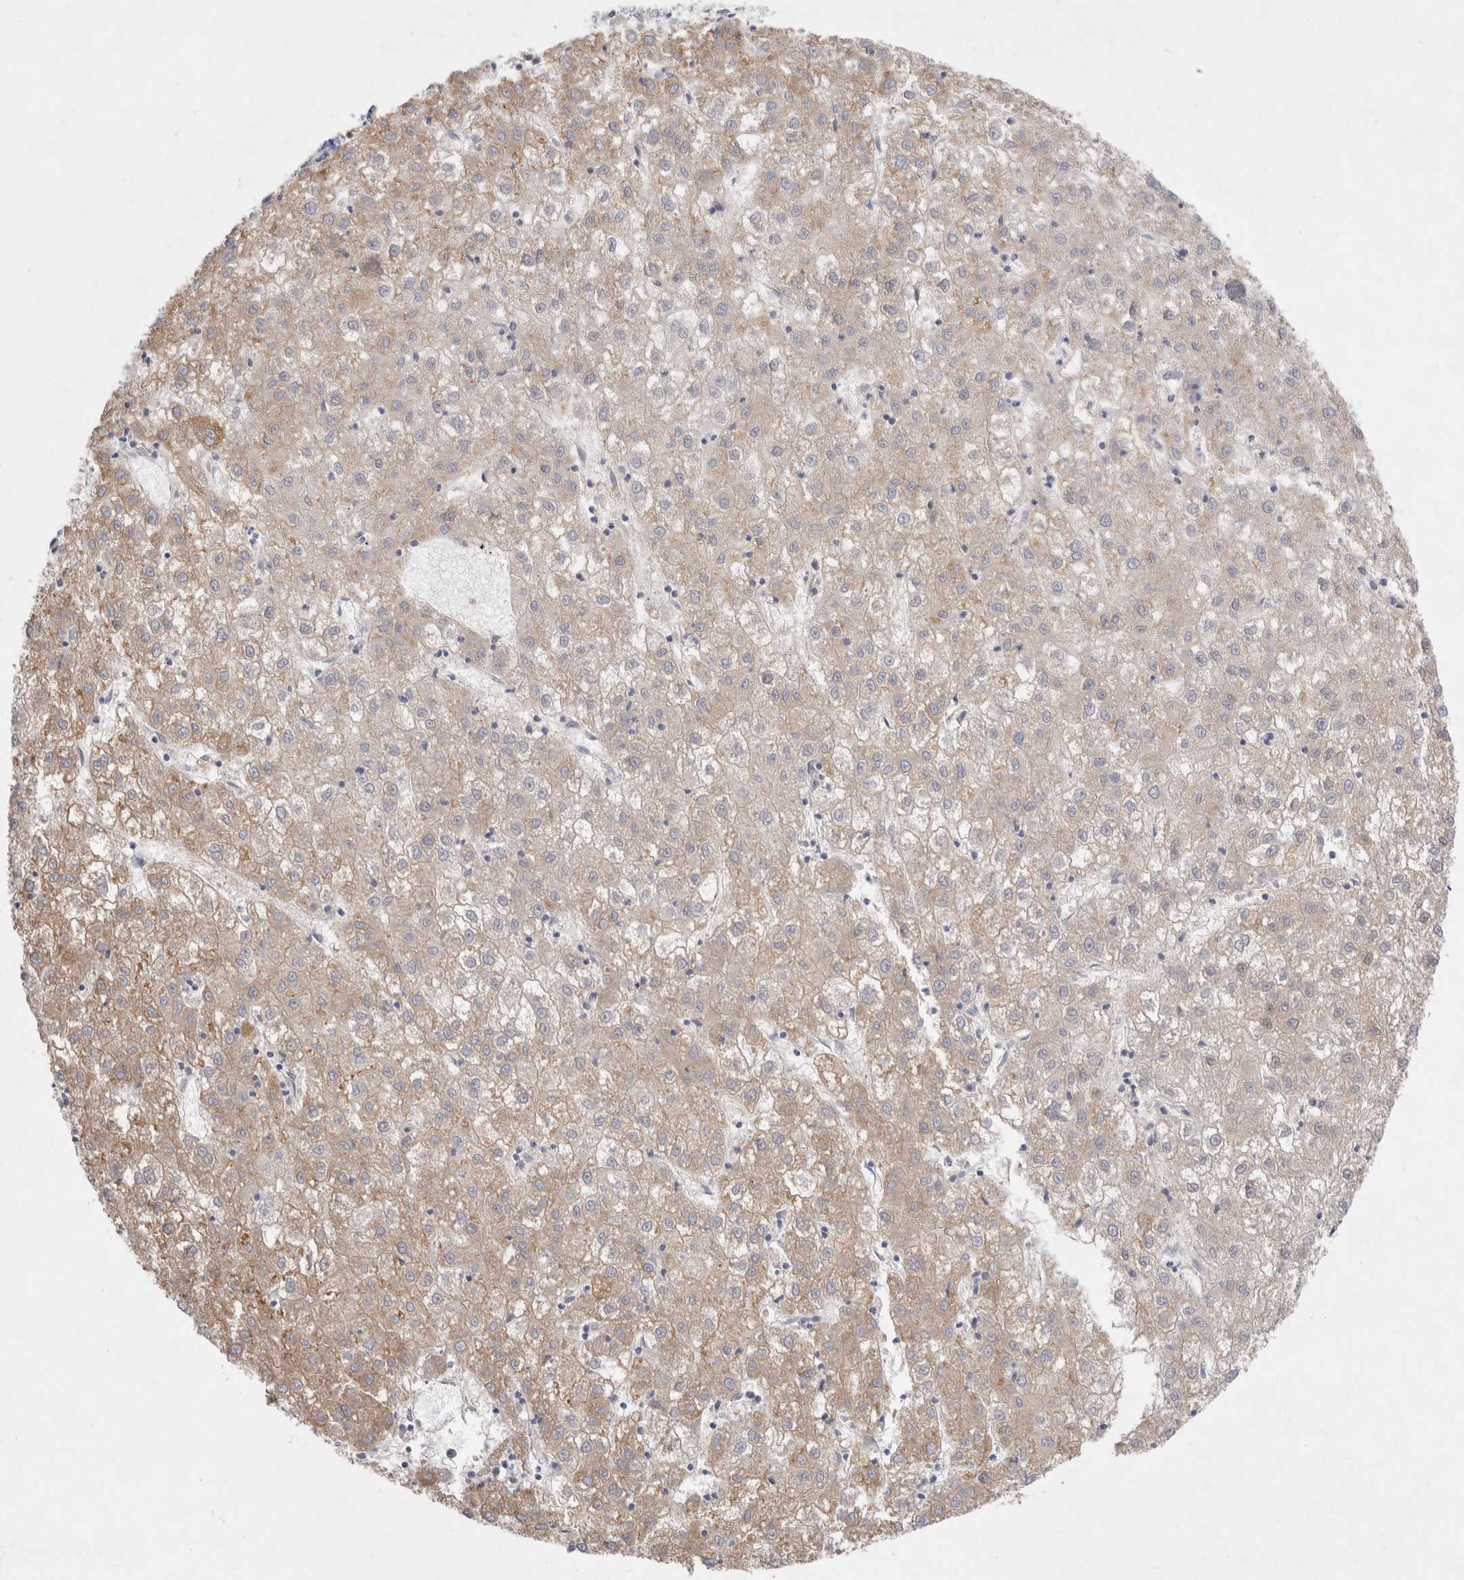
{"staining": {"intensity": "weak", "quantity": ">75%", "location": "cytoplasmic/membranous"}, "tissue": "liver cancer", "cell_type": "Tumor cells", "image_type": "cancer", "snomed": [{"axis": "morphology", "description": "Carcinoma, Hepatocellular, NOS"}, {"axis": "topography", "description": "Liver"}], "caption": "A high-resolution histopathology image shows immunohistochemistry (IHC) staining of liver cancer, which demonstrates weak cytoplasmic/membranous positivity in about >75% of tumor cells. Using DAB (3,3'-diaminobenzidine) (brown) and hematoxylin (blue) stains, captured at high magnification using brightfield microscopy.", "gene": "WIPF2", "patient": {"sex": "male", "age": 72}}